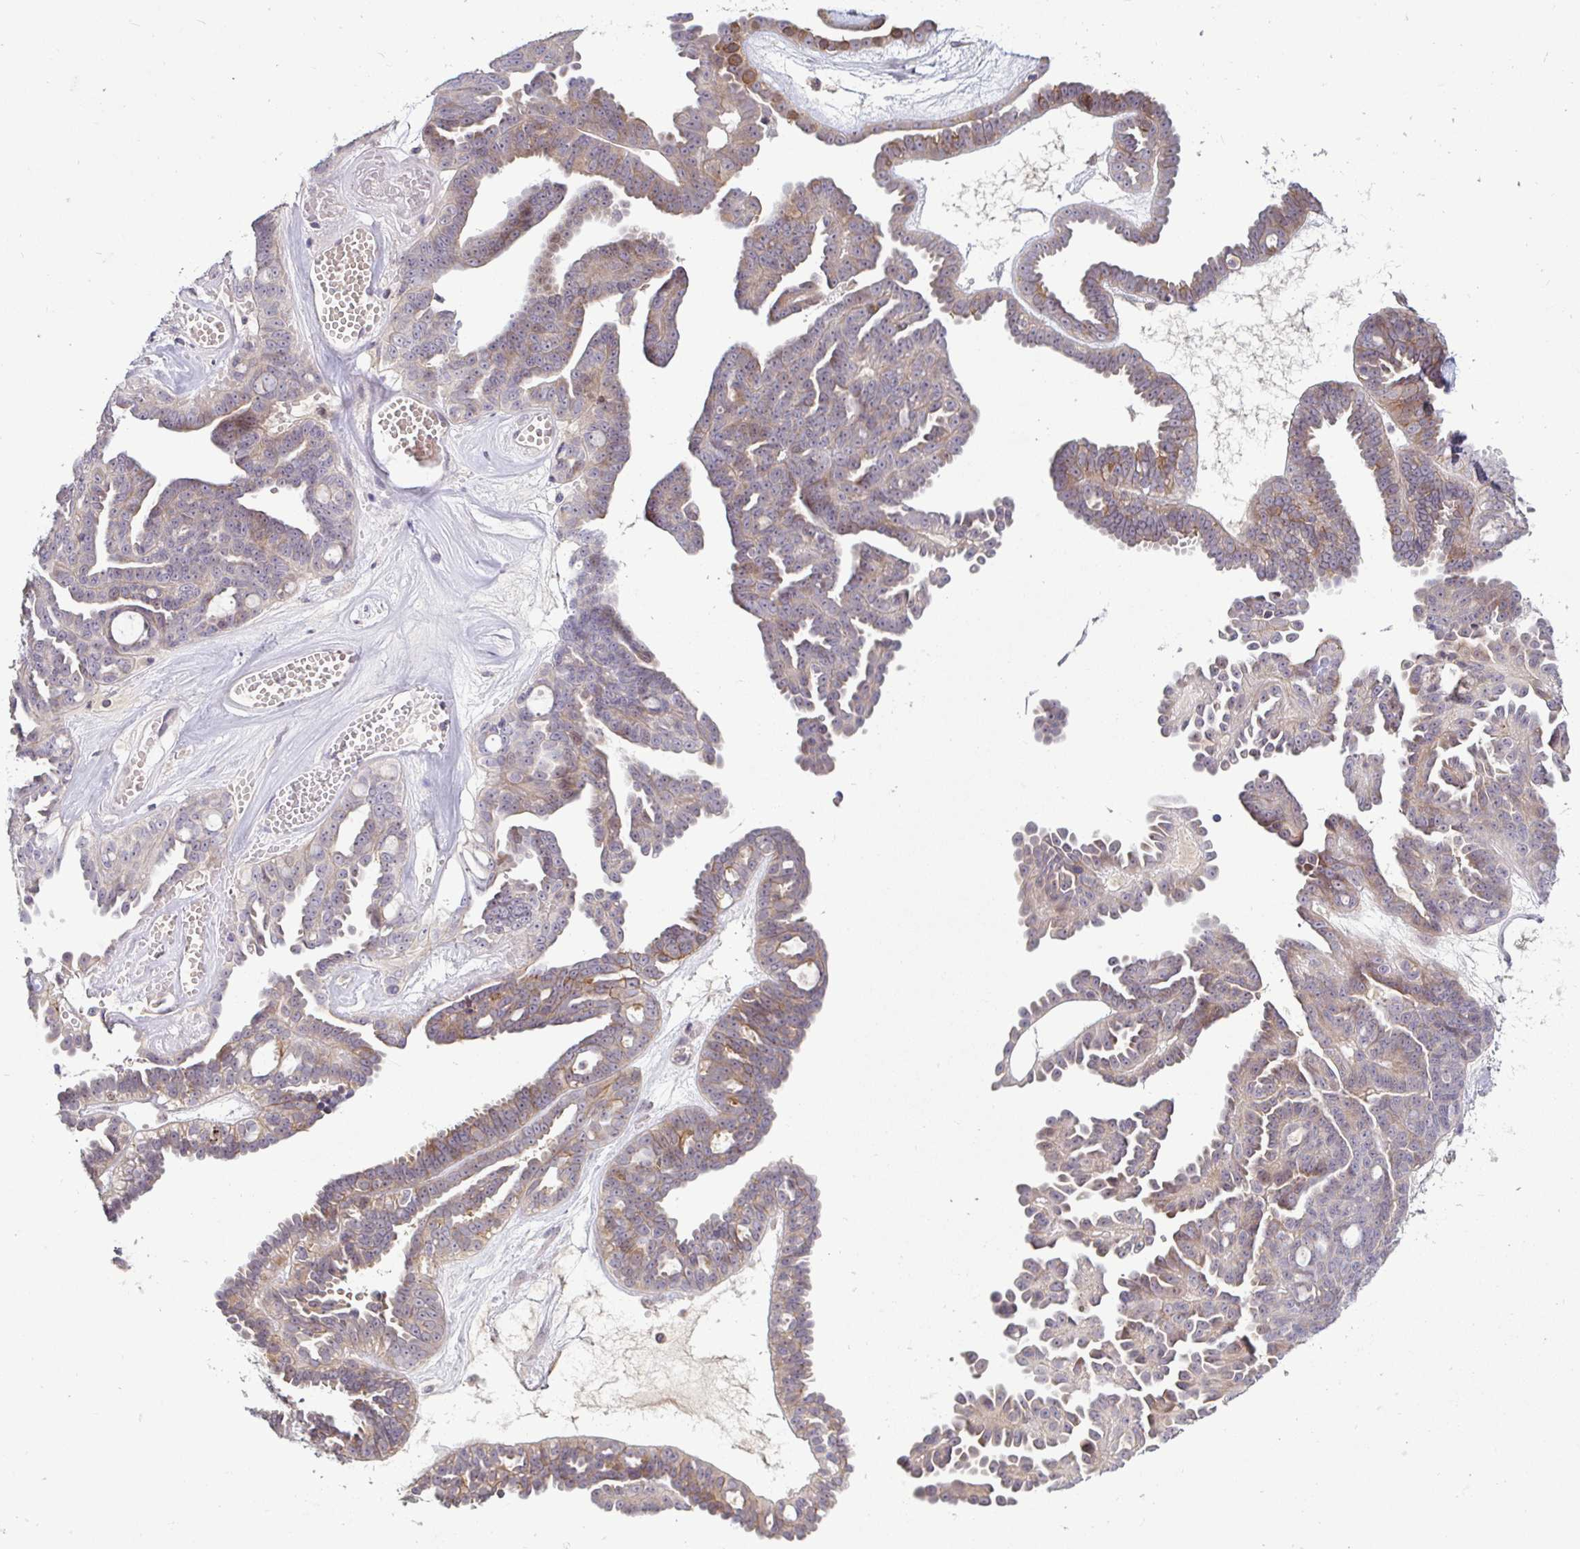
{"staining": {"intensity": "moderate", "quantity": "25%-75%", "location": "cytoplasmic/membranous"}, "tissue": "ovarian cancer", "cell_type": "Tumor cells", "image_type": "cancer", "snomed": [{"axis": "morphology", "description": "Cystadenocarcinoma, serous, NOS"}, {"axis": "topography", "description": "Ovary"}], "caption": "Protein analysis of ovarian cancer (serous cystadenocarcinoma) tissue shows moderate cytoplasmic/membranous expression in approximately 25%-75% of tumor cells.", "gene": "GSTM1", "patient": {"sex": "female", "age": 71}}